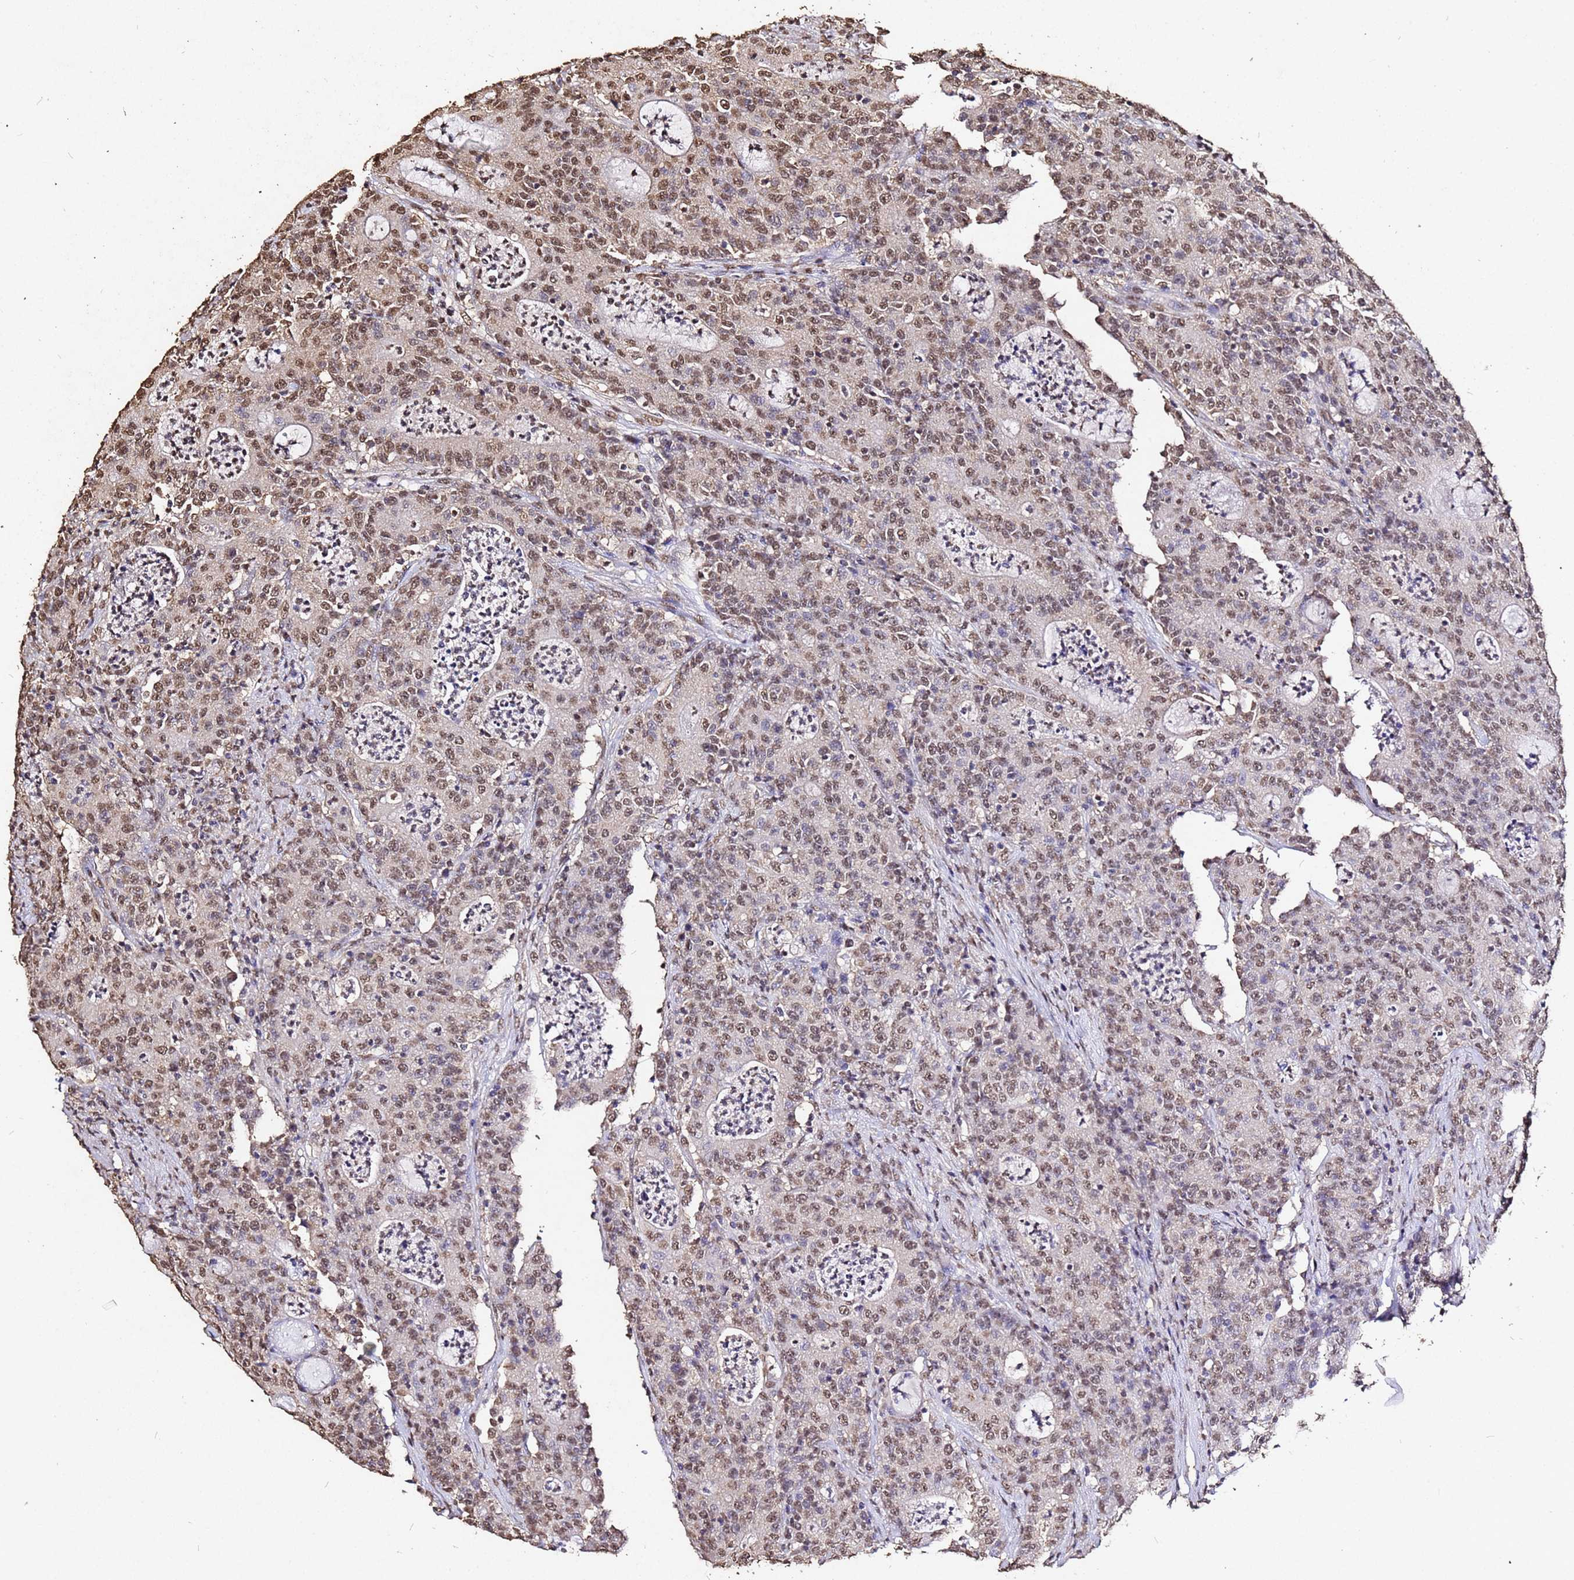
{"staining": {"intensity": "moderate", "quantity": ">75%", "location": "nuclear"}, "tissue": "colorectal cancer", "cell_type": "Tumor cells", "image_type": "cancer", "snomed": [{"axis": "morphology", "description": "Adenocarcinoma, NOS"}, {"axis": "topography", "description": "Colon"}], "caption": "Tumor cells show medium levels of moderate nuclear expression in about >75% of cells in human colorectal cancer (adenocarcinoma). (DAB = brown stain, brightfield microscopy at high magnification).", "gene": "MYOCD", "patient": {"sex": "male", "age": 83}}